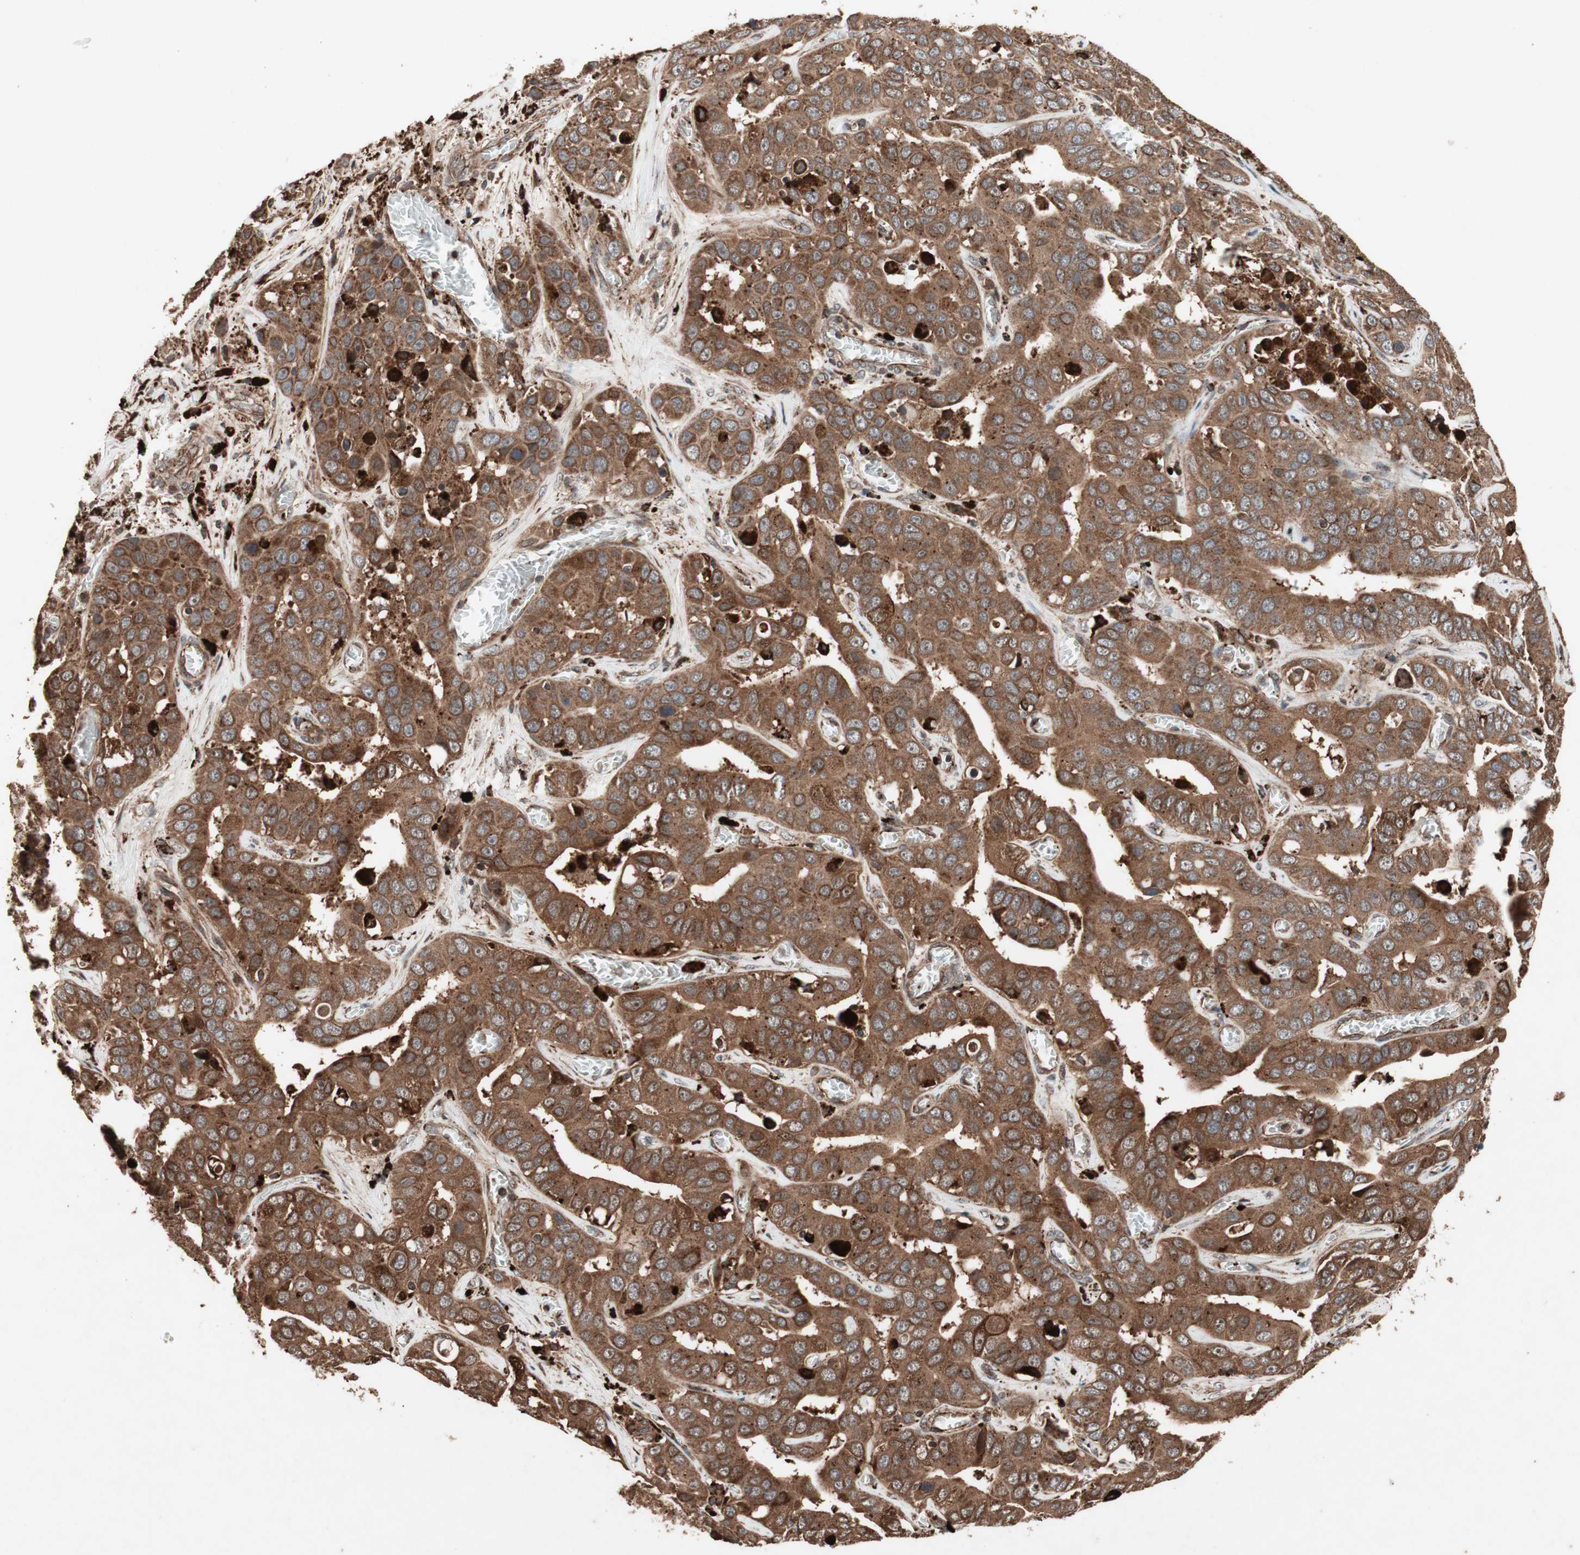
{"staining": {"intensity": "strong", "quantity": ">75%", "location": "cytoplasmic/membranous"}, "tissue": "liver cancer", "cell_type": "Tumor cells", "image_type": "cancer", "snomed": [{"axis": "morphology", "description": "Cholangiocarcinoma"}, {"axis": "topography", "description": "Liver"}], "caption": "Liver cholangiocarcinoma stained for a protein exhibits strong cytoplasmic/membranous positivity in tumor cells.", "gene": "RAB1A", "patient": {"sex": "female", "age": 52}}